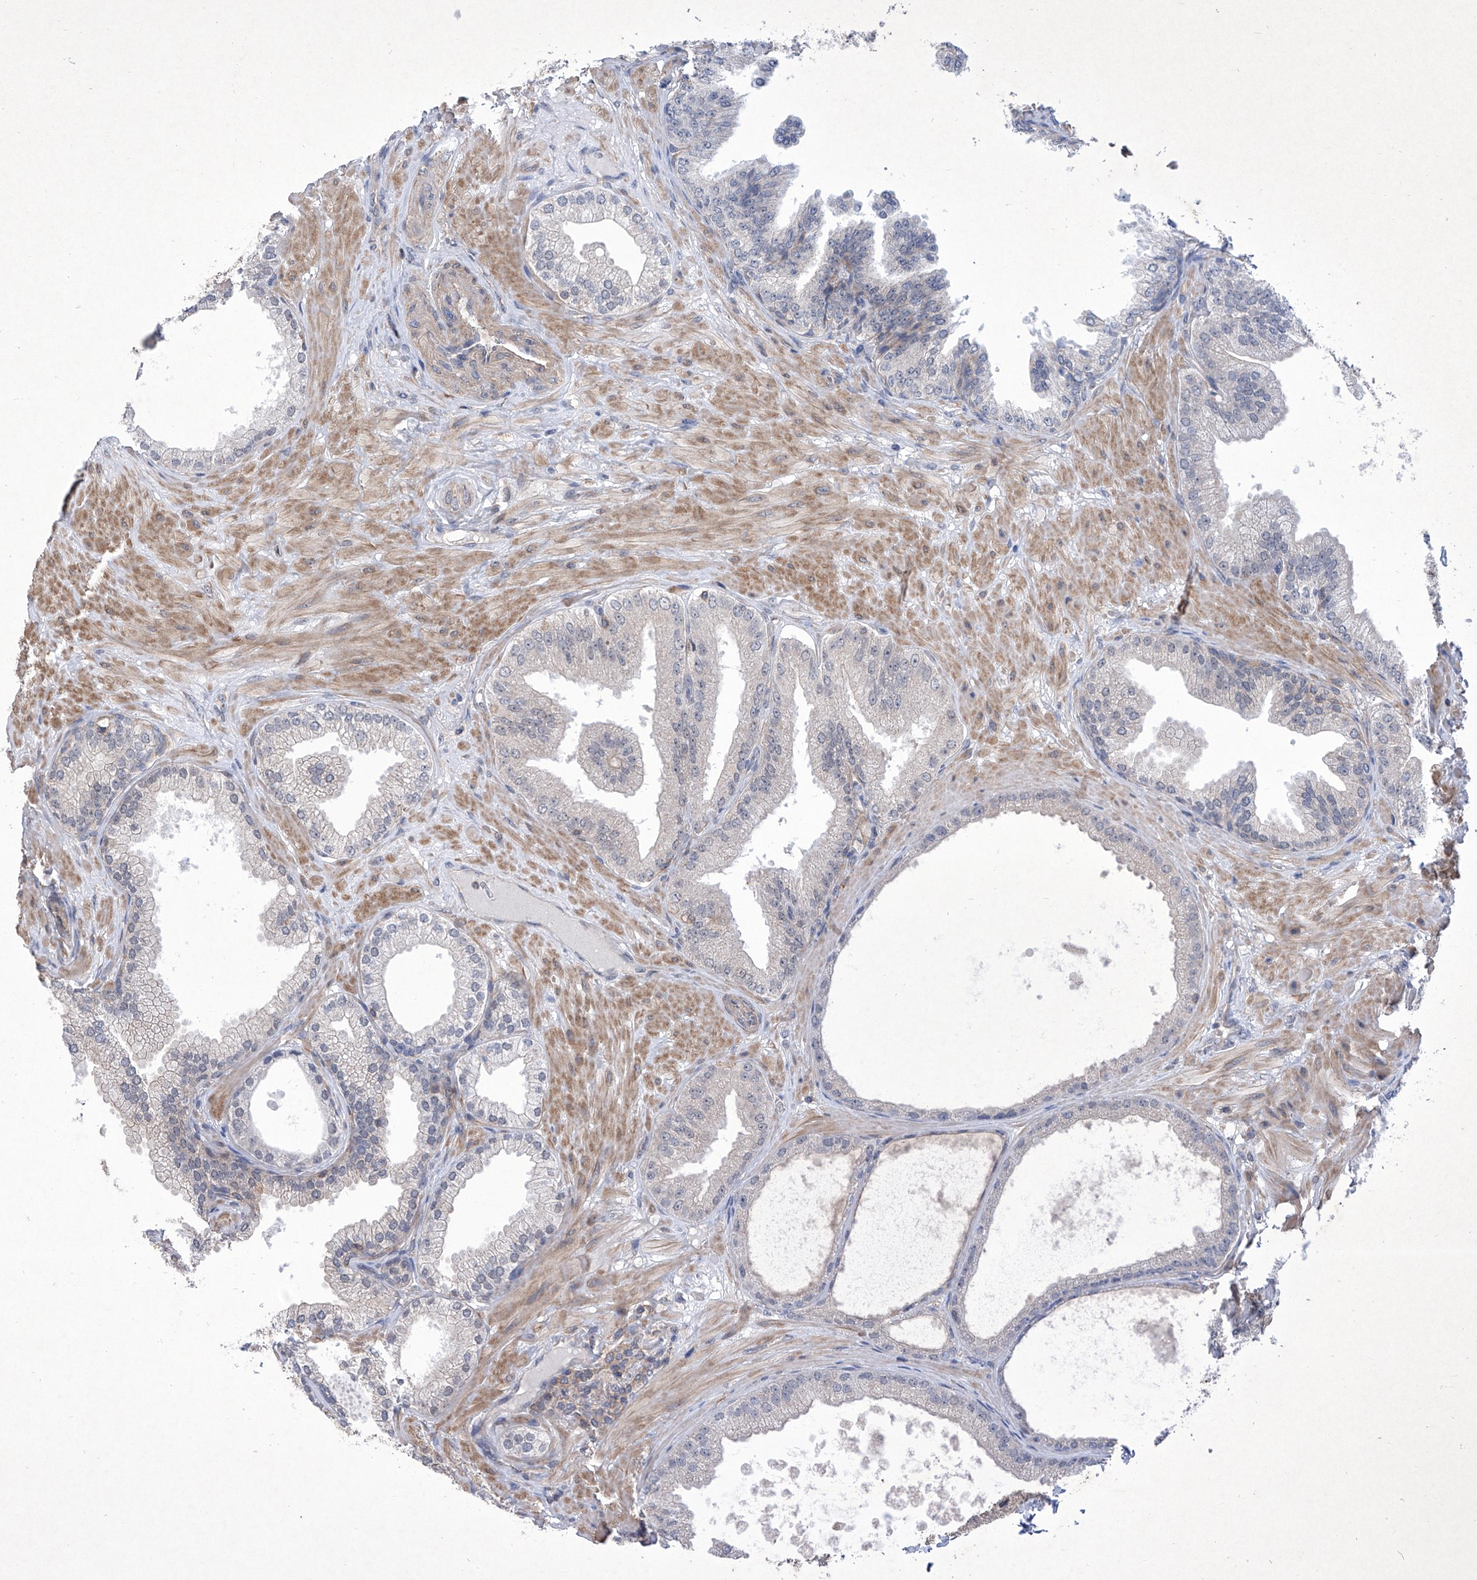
{"staining": {"intensity": "negative", "quantity": "none", "location": "none"}, "tissue": "prostate cancer", "cell_type": "Tumor cells", "image_type": "cancer", "snomed": [{"axis": "morphology", "description": "Adenocarcinoma, Low grade"}, {"axis": "topography", "description": "Prostate"}], "caption": "A high-resolution photomicrograph shows immunohistochemistry (IHC) staining of prostate low-grade adenocarcinoma, which reveals no significant staining in tumor cells. (DAB IHC with hematoxylin counter stain).", "gene": "KIFC2", "patient": {"sex": "male", "age": 63}}